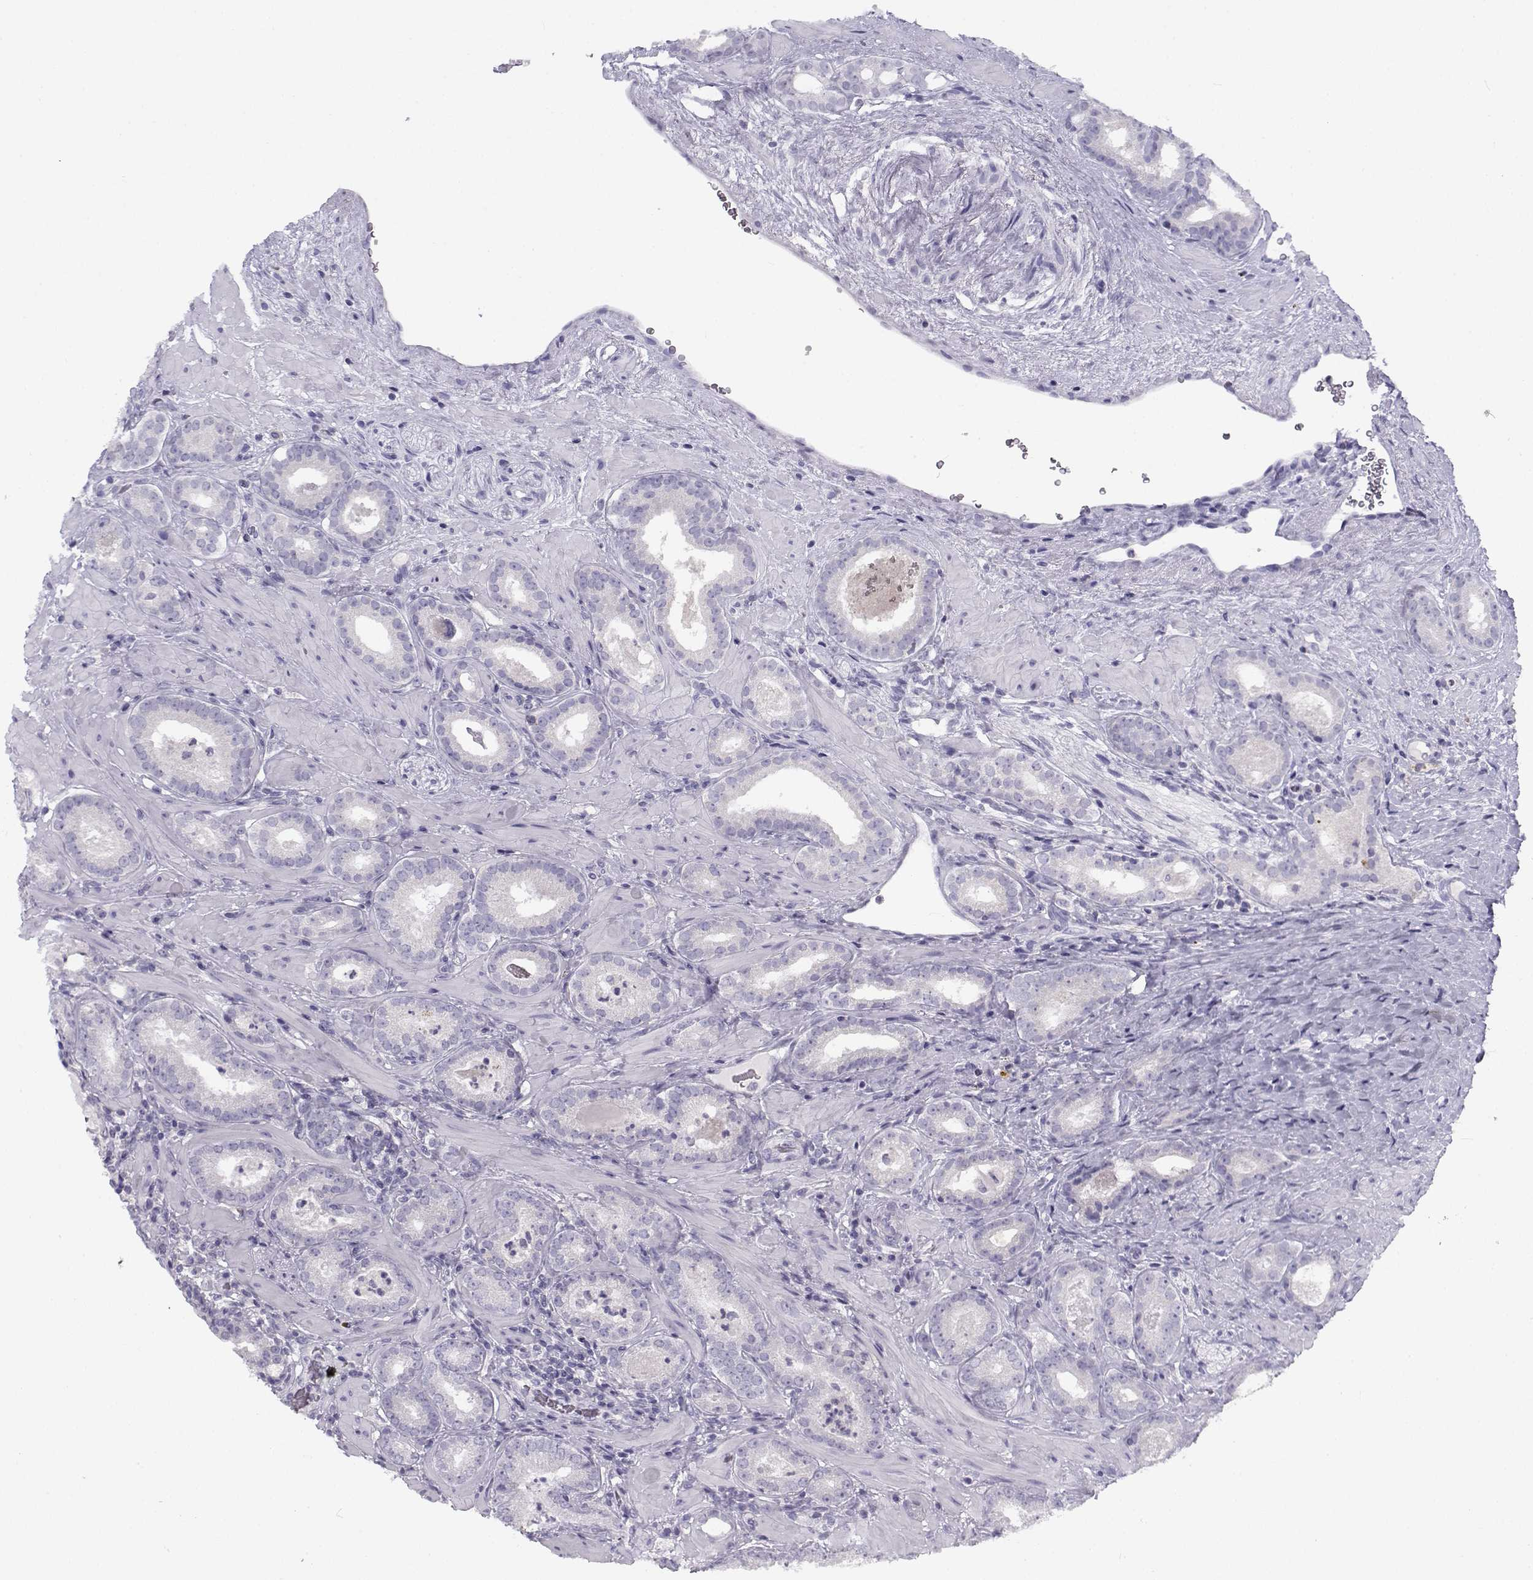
{"staining": {"intensity": "negative", "quantity": "none", "location": "none"}, "tissue": "prostate cancer", "cell_type": "Tumor cells", "image_type": "cancer", "snomed": [{"axis": "morphology", "description": "Adenocarcinoma, Low grade"}, {"axis": "topography", "description": "Prostate"}], "caption": "Tumor cells are negative for brown protein staining in adenocarcinoma (low-grade) (prostate). Nuclei are stained in blue.", "gene": "FAM166A", "patient": {"sex": "male", "age": 60}}